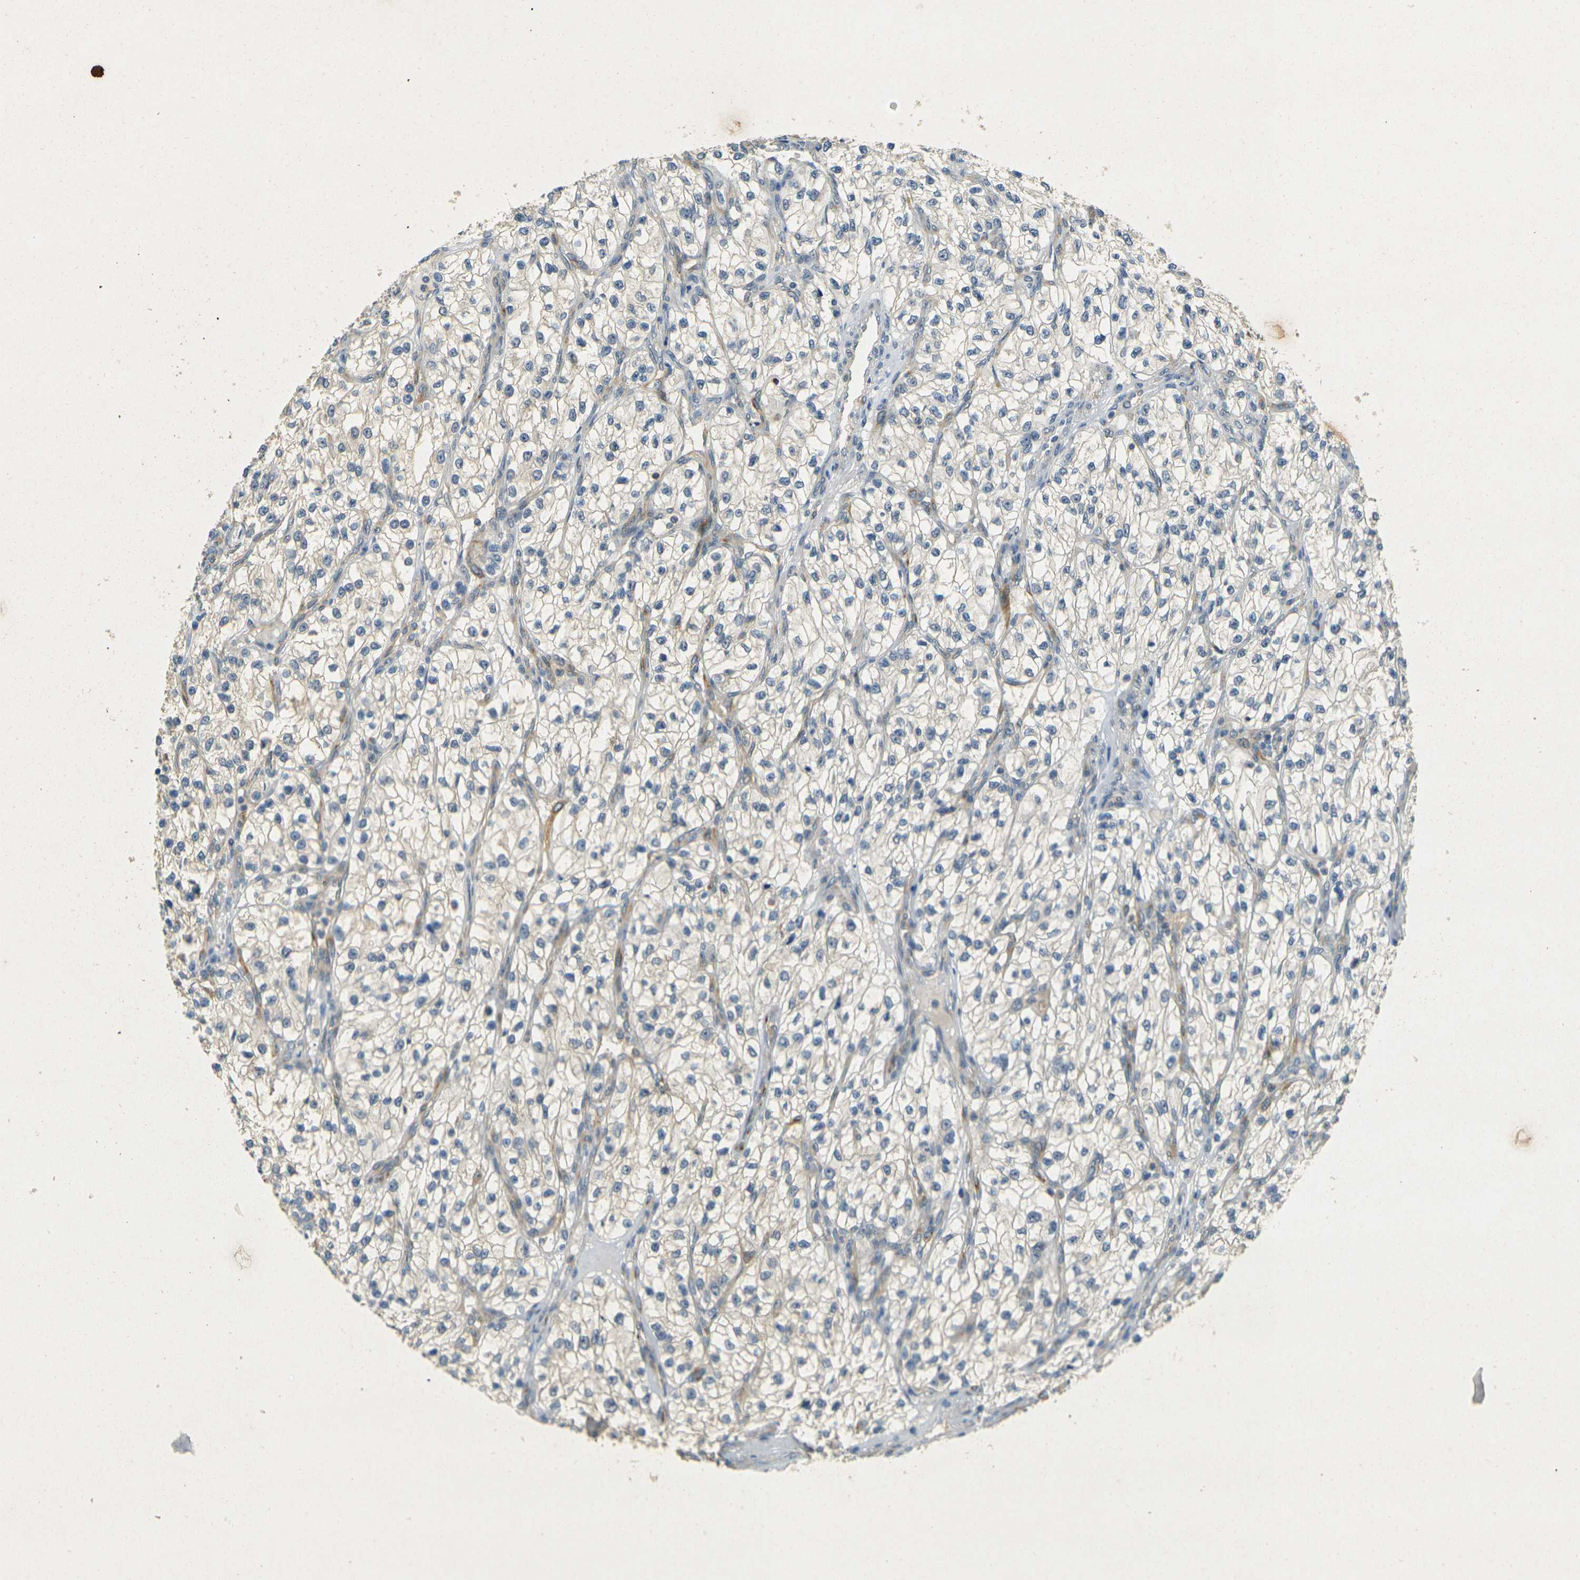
{"staining": {"intensity": "negative", "quantity": "none", "location": "none"}, "tissue": "renal cancer", "cell_type": "Tumor cells", "image_type": "cancer", "snomed": [{"axis": "morphology", "description": "Adenocarcinoma, NOS"}, {"axis": "topography", "description": "Kidney"}], "caption": "Immunohistochemistry histopathology image of neoplastic tissue: renal adenocarcinoma stained with DAB shows no significant protein staining in tumor cells.", "gene": "SORT1", "patient": {"sex": "female", "age": 57}}